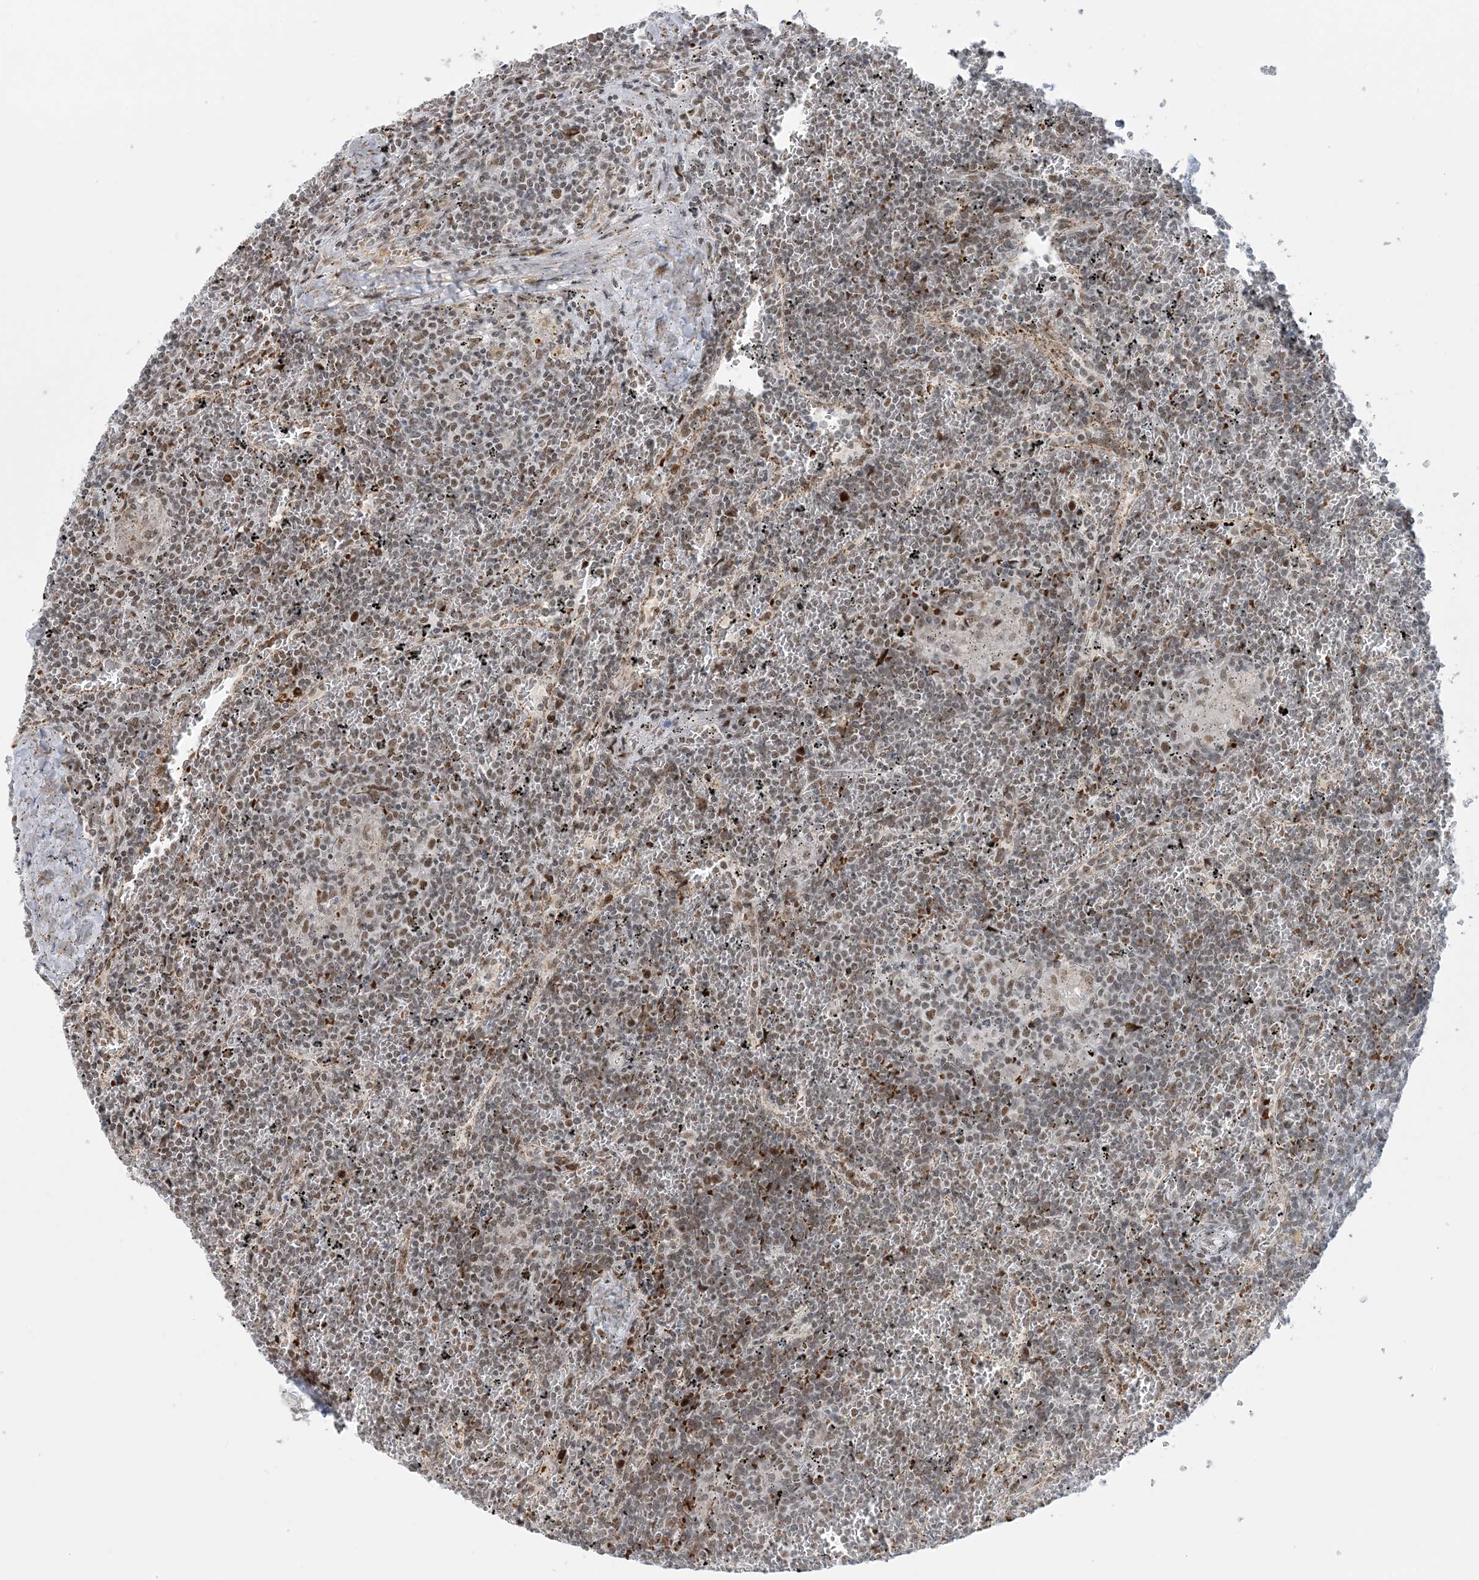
{"staining": {"intensity": "moderate", "quantity": "25%-75%", "location": "nuclear"}, "tissue": "lymphoma", "cell_type": "Tumor cells", "image_type": "cancer", "snomed": [{"axis": "morphology", "description": "Malignant lymphoma, non-Hodgkin's type, Low grade"}, {"axis": "topography", "description": "Spleen"}], "caption": "This is a histology image of IHC staining of lymphoma, which shows moderate expression in the nuclear of tumor cells.", "gene": "ECT2L", "patient": {"sex": "female", "age": 19}}